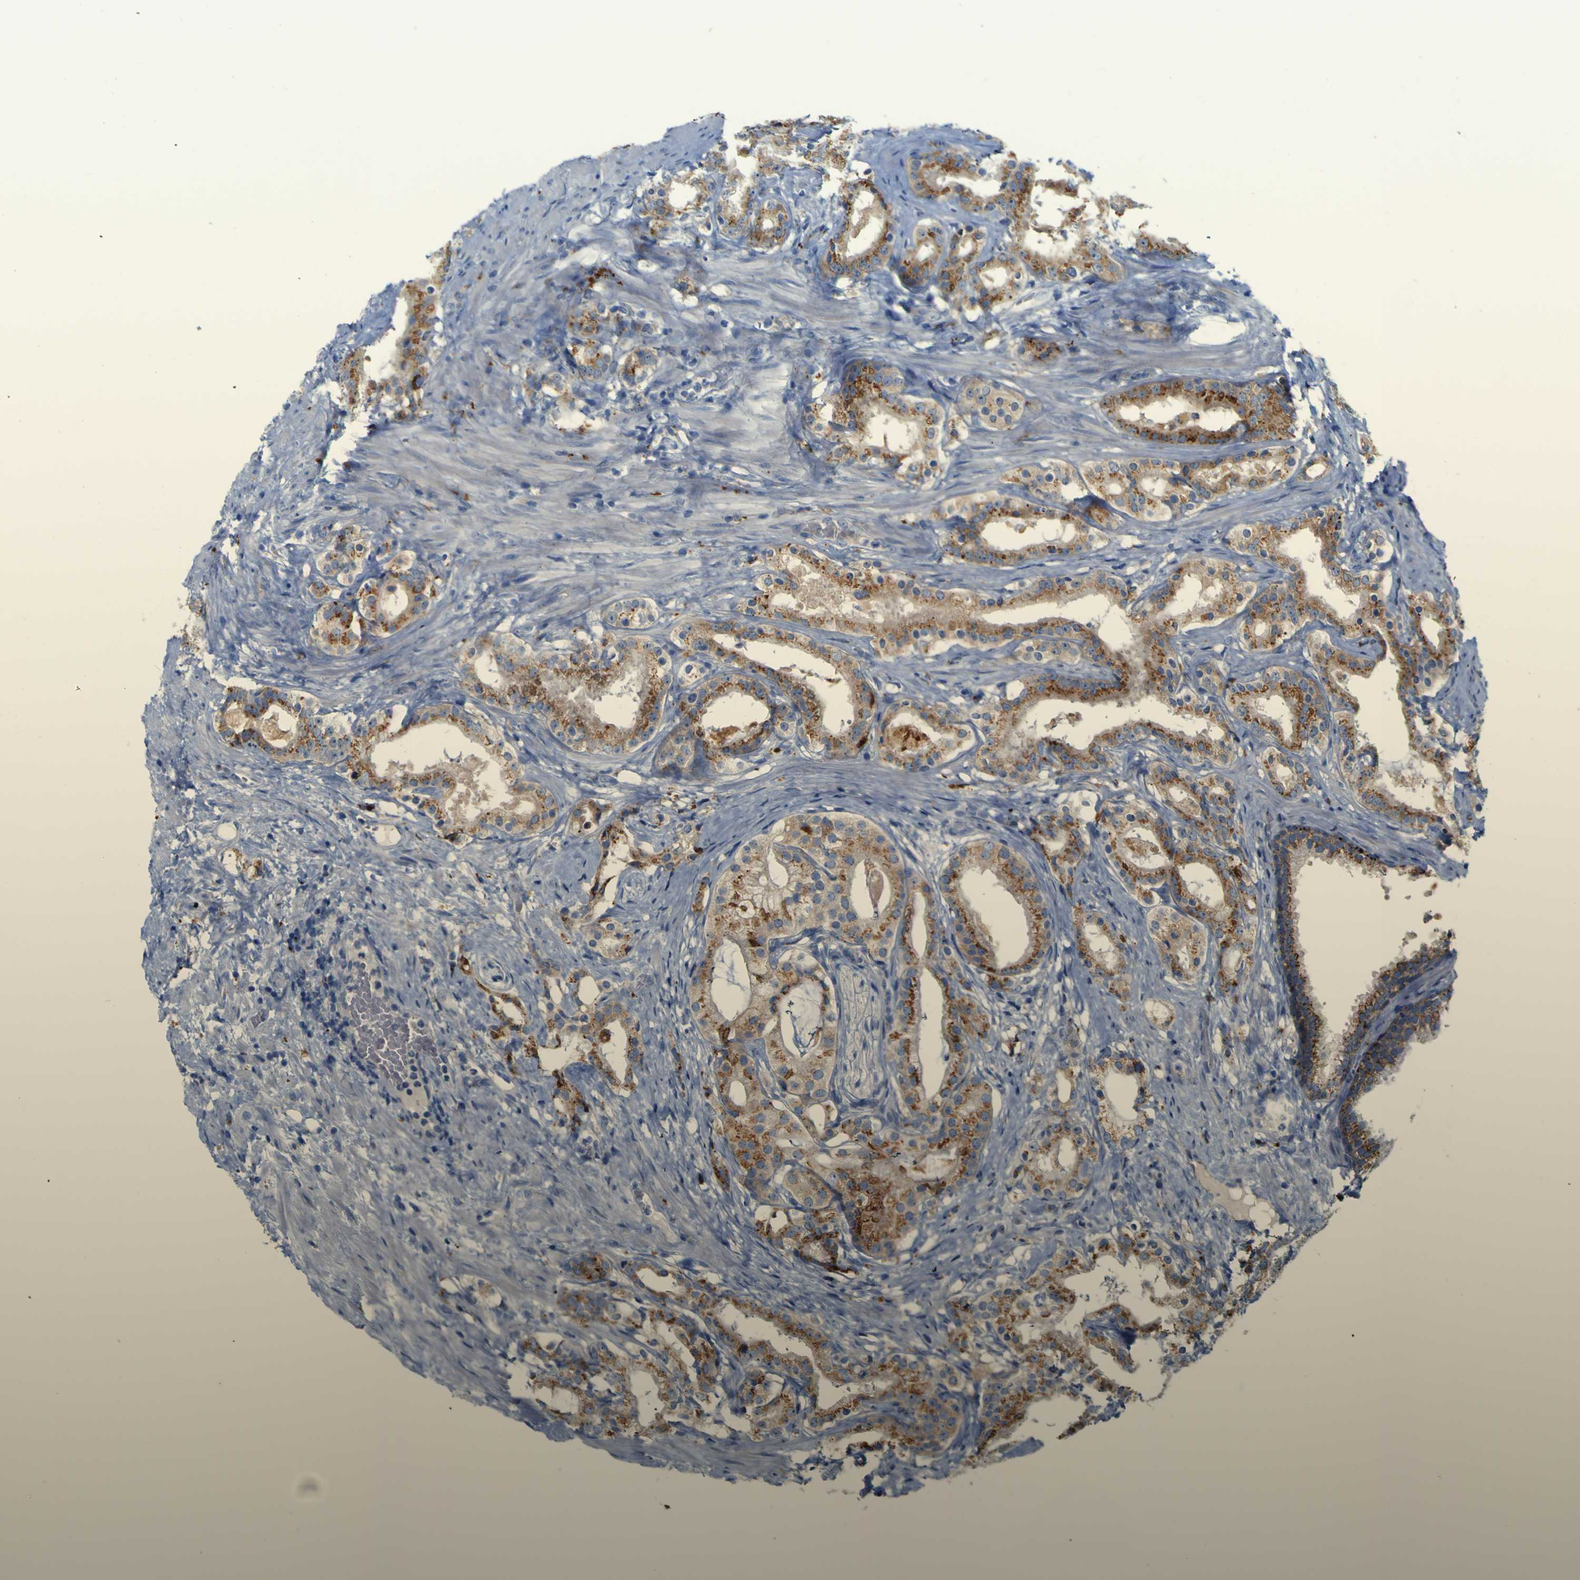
{"staining": {"intensity": "moderate", "quantity": ">75%", "location": "cytoplasmic/membranous"}, "tissue": "prostate cancer", "cell_type": "Tumor cells", "image_type": "cancer", "snomed": [{"axis": "morphology", "description": "Adenocarcinoma, Low grade"}, {"axis": "topography", "description": "Prostate"}], "caption": "An IHC histopathology image of neoplastic tissue is shown. Protein staining in brown labels moderate cytoplasmic/membranous positivity in prostate low-grade adenocarcinoma within tumor cells.", "gene": "PTPRF", "patient": {"sex": "male", "age": 59}}